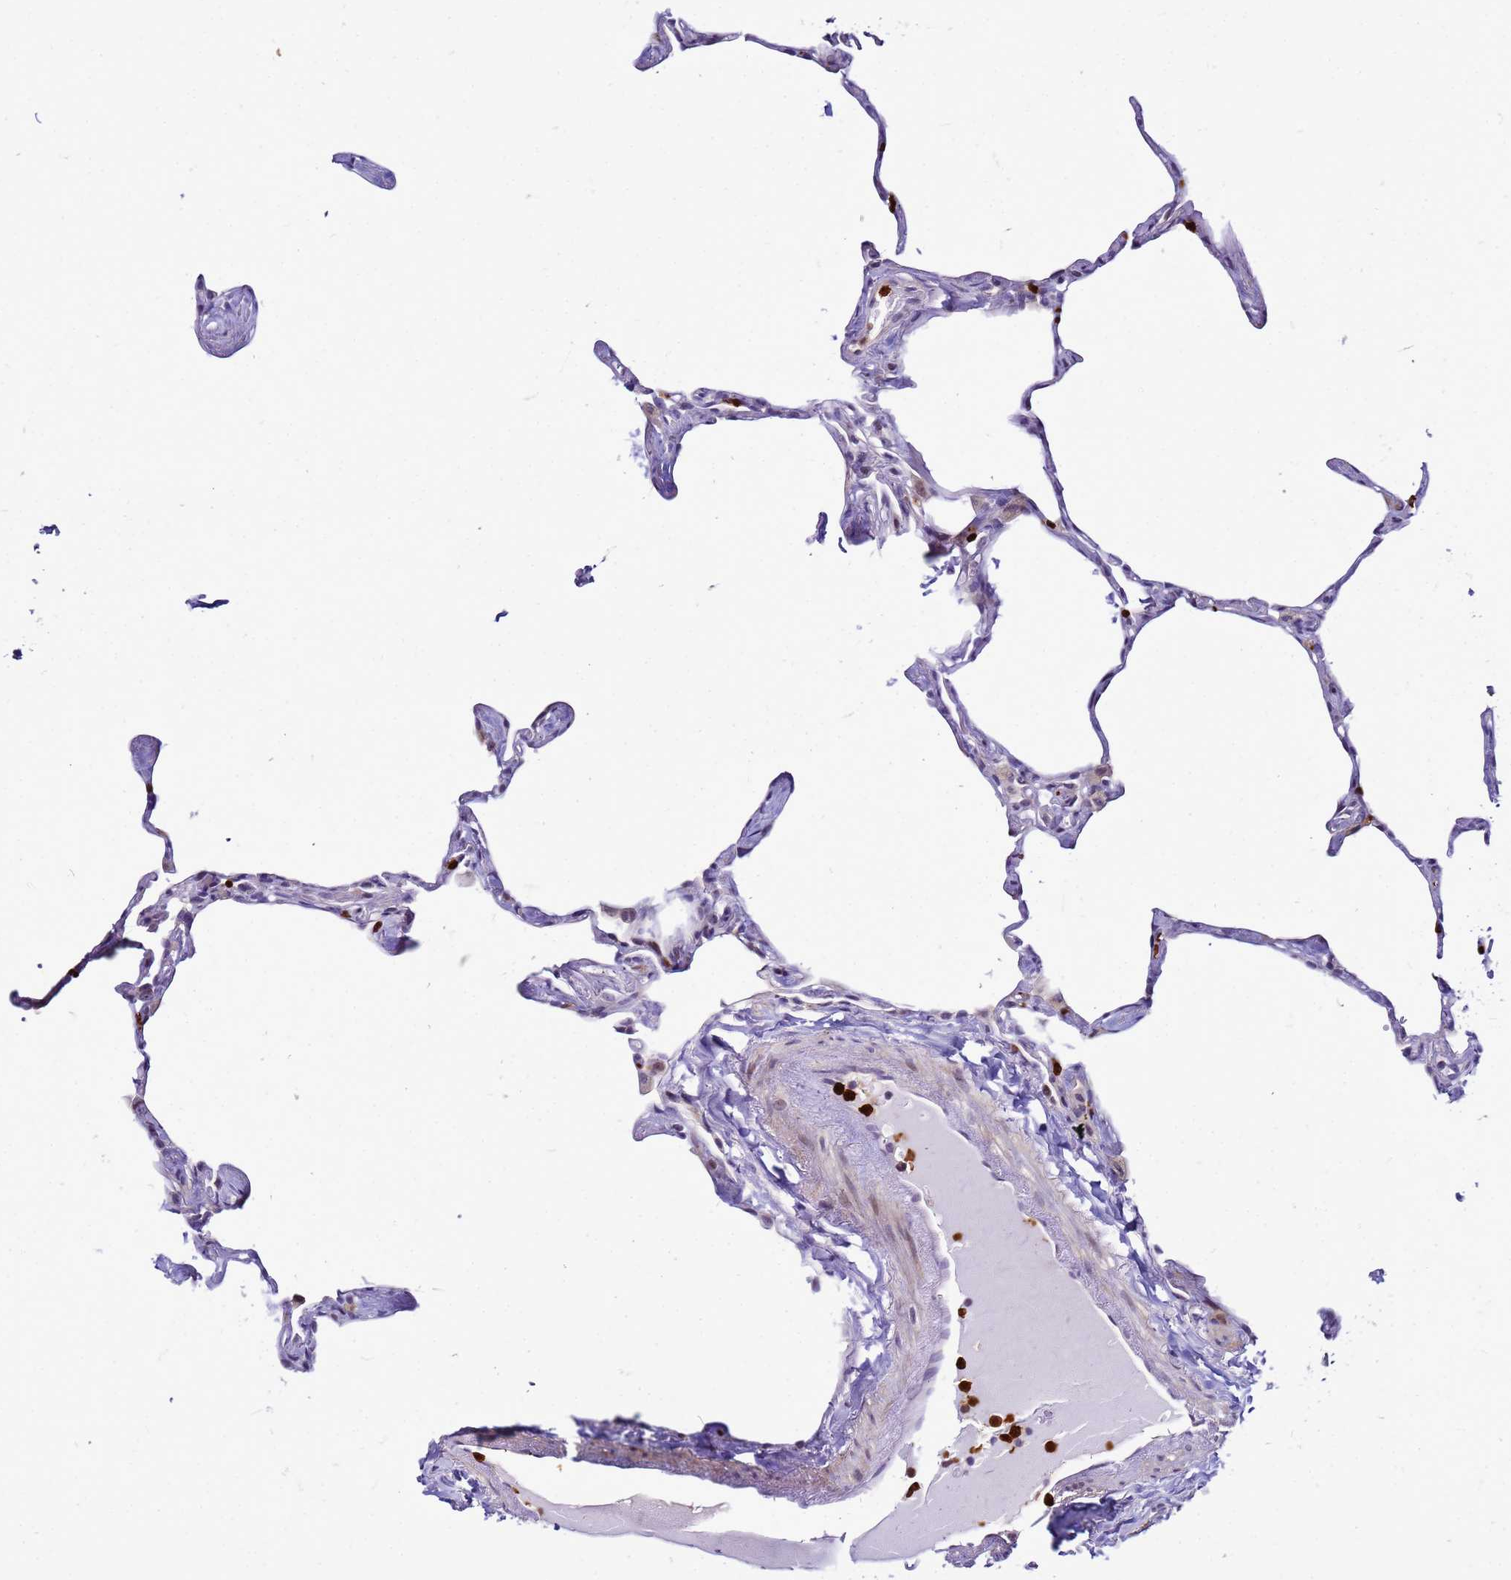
{"staining": {"intensity": "negative", "quantity": "none", "location": "none"}, "tissue": "lung", "cell_type": "Alveolar cells", "image_type": "normal", "snomed": [{"axis": "morphology", "description": "Normal tissue, NOS"}, {"axis": "topography", "description": "Lung"}], "caption": "IHC of benign human lung demonstrates no expression in alveolar cells. (DAB (3,3'-diaminobenzidine) immunohistochemistry, high magnification).", "gene": "VPS4B", "patient": {"sex": "male", "age": 65}}